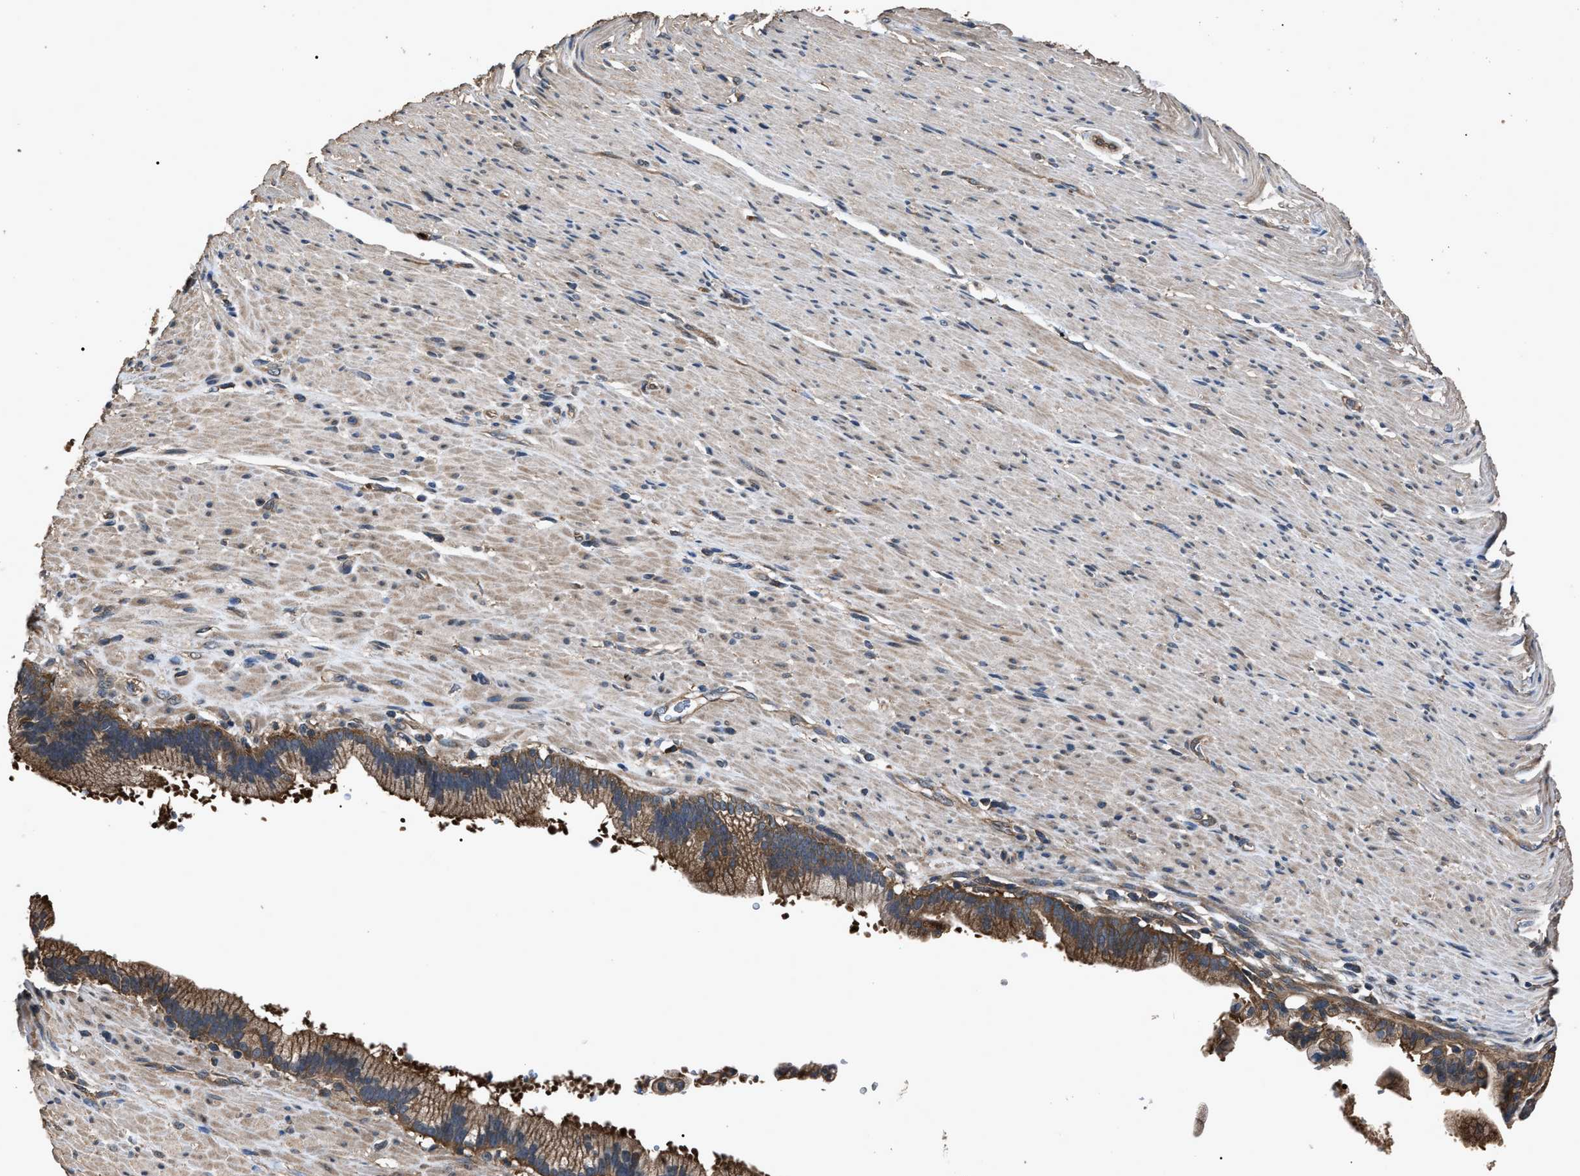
{"staining": {"intensity": "moderate", "quantity": ">75%", "location": "cytoplasmic/membranous"}, "tissue": "pancreatic cancer", "cell_type": "Tumor cells", "image_type": "cancer", "snomed": [{"axis": "morphology", "description": "Adenocarcinoma, NOS"}, {"axis": "topography", "description": "Pancreas"}], "caption": "Immunohistochemical staining of pancreatic cancer (adenocarcinoma) demonstrates medium levels of moderate cytoplasmic/membranous protein expression in approximately >75% of tumor cells.", "gene": "RNF216", "patient": {"sex": "male", "age": 69}}